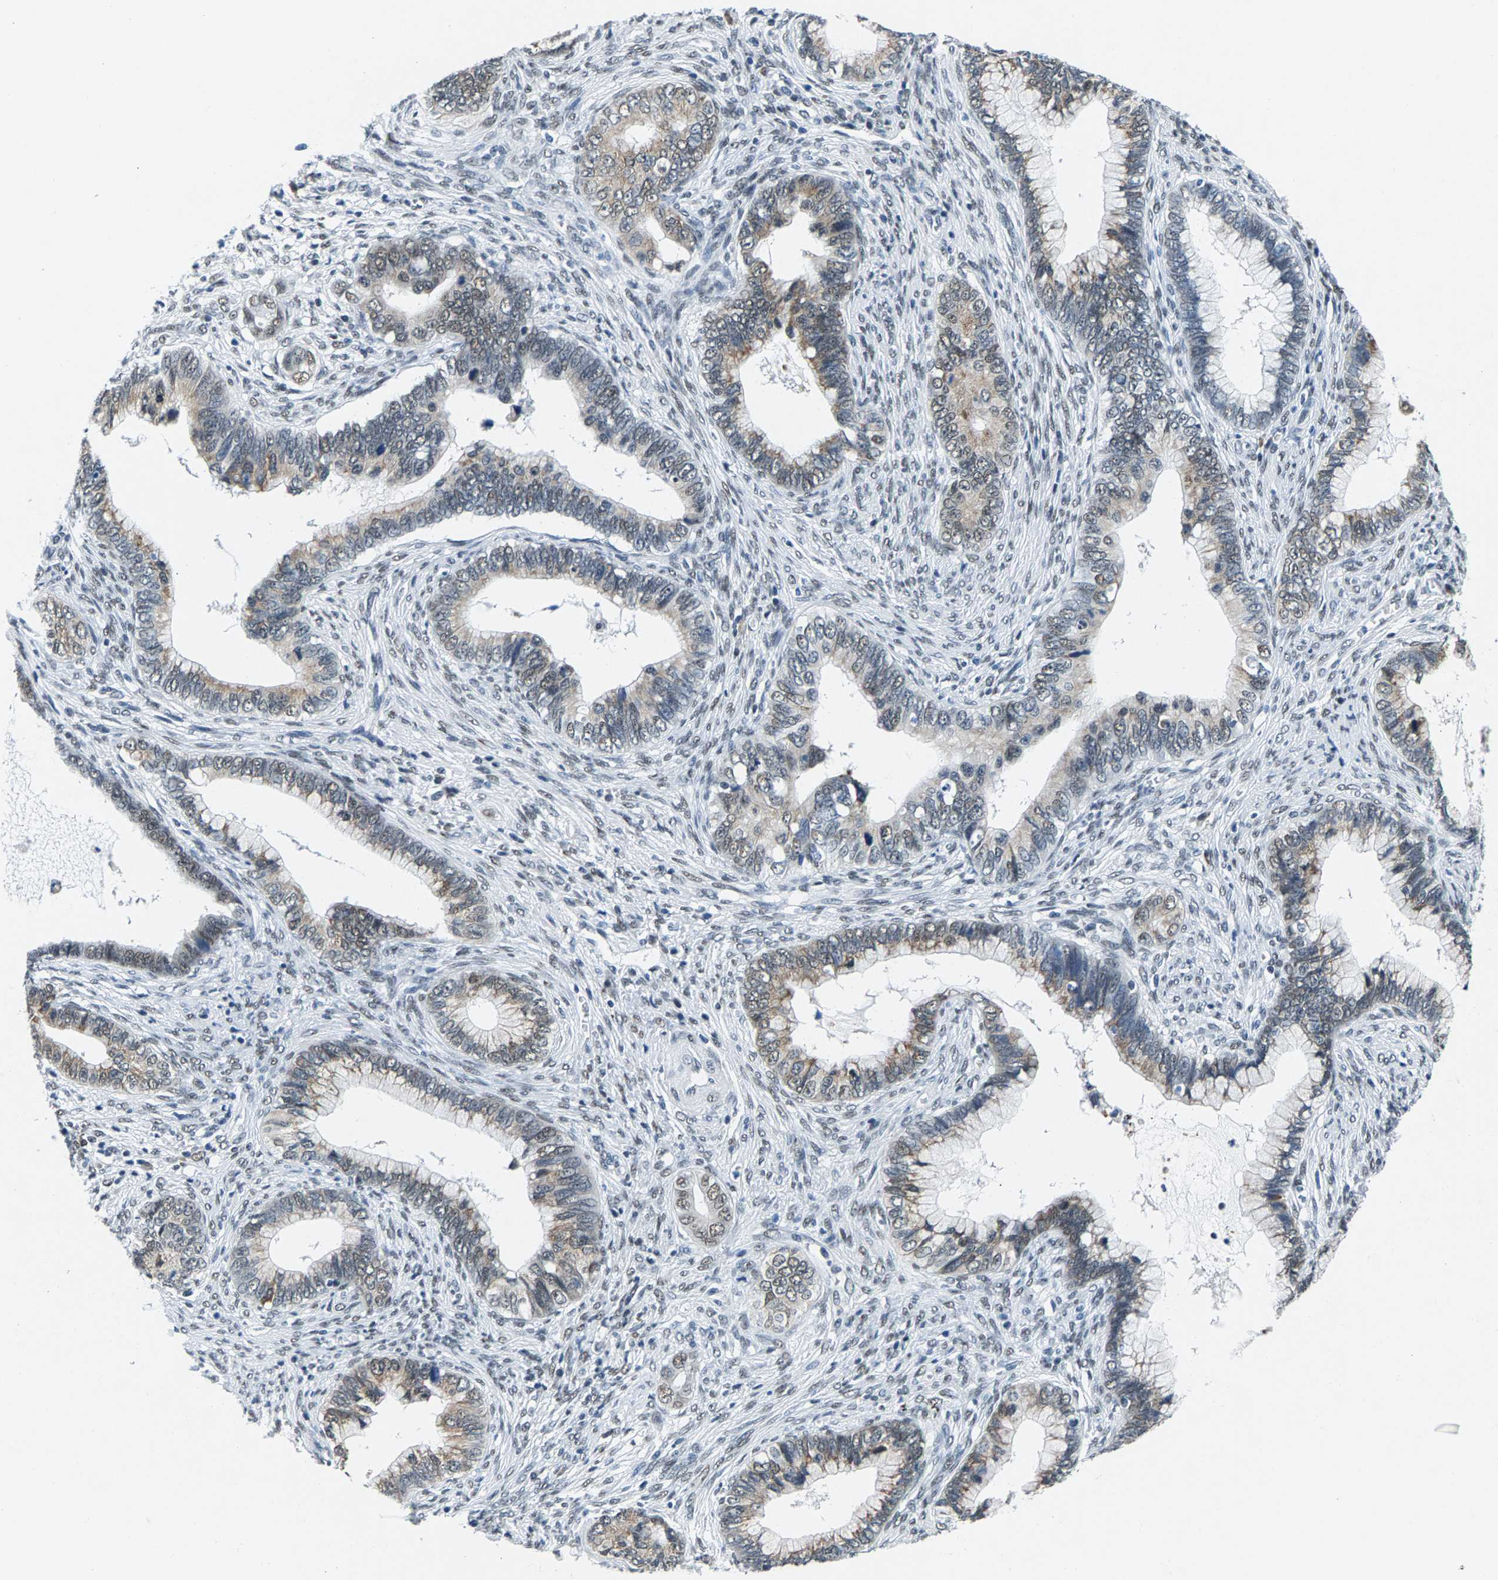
{"staining": {"intensity": "weak", "quantity": "25%-75%", "location": "cytoplasmic/membranous,nuclear"}, "tissue": "cervical cancer", "cell_type": "Tumor cells", "image_type": "cancer", "snomed": [{"axis": "morphology", "description": "Adenocarcinoma, NOS"}, {"axis": "topography", "description": "Cervix"}], "caption": "Protein expression analysis of human cervical cancer (adenocarcinoma) reveals weak cytoplasmic/membranous and nuclear positivity in approximately 25%-75% of tumor cells. Immunohistochemistry (ihc) stains the protein of interest in brown and the nuclei are stained blue.", "gene": "ATF2", "patient": {"sex": "female", "age": 44}}